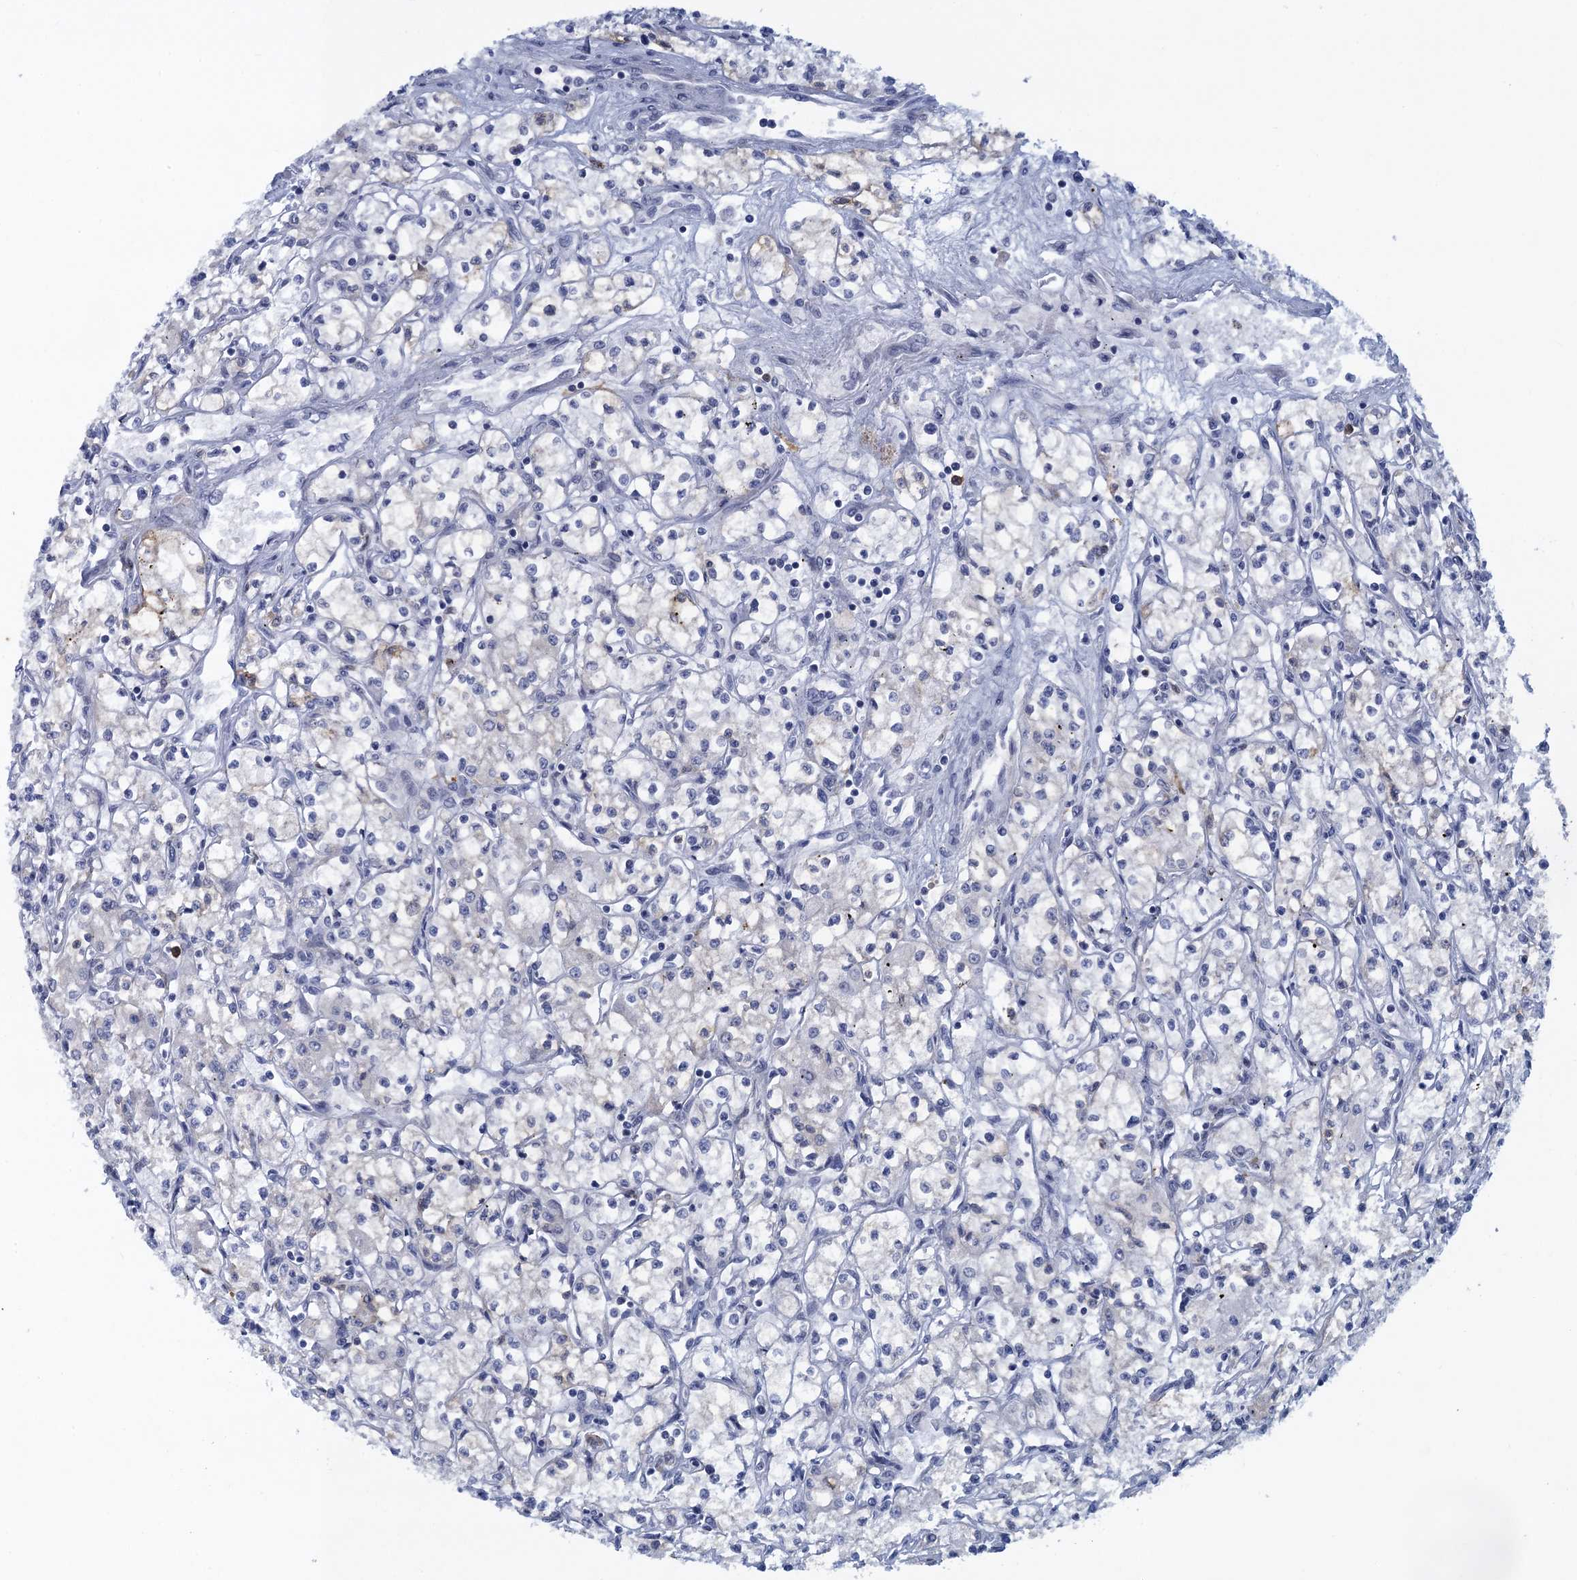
{"staining": {"intensity": "negative", "quantity": "none", "location": "none"}, "tissue": "renal cancer", "cell_type": "Tumor cells", "image_type": "cancer", "snomed": [{"axis": "morphology", "description": "Adenocarcinoma, NOS"}, {"axis": "topography", "description": "Kidney"}], "caption": "Tumor cells are negative for protein expression in human renal adenocarcinoma.", "gene": "SCEL", "patient": {"sex": "male", "age": 59}}